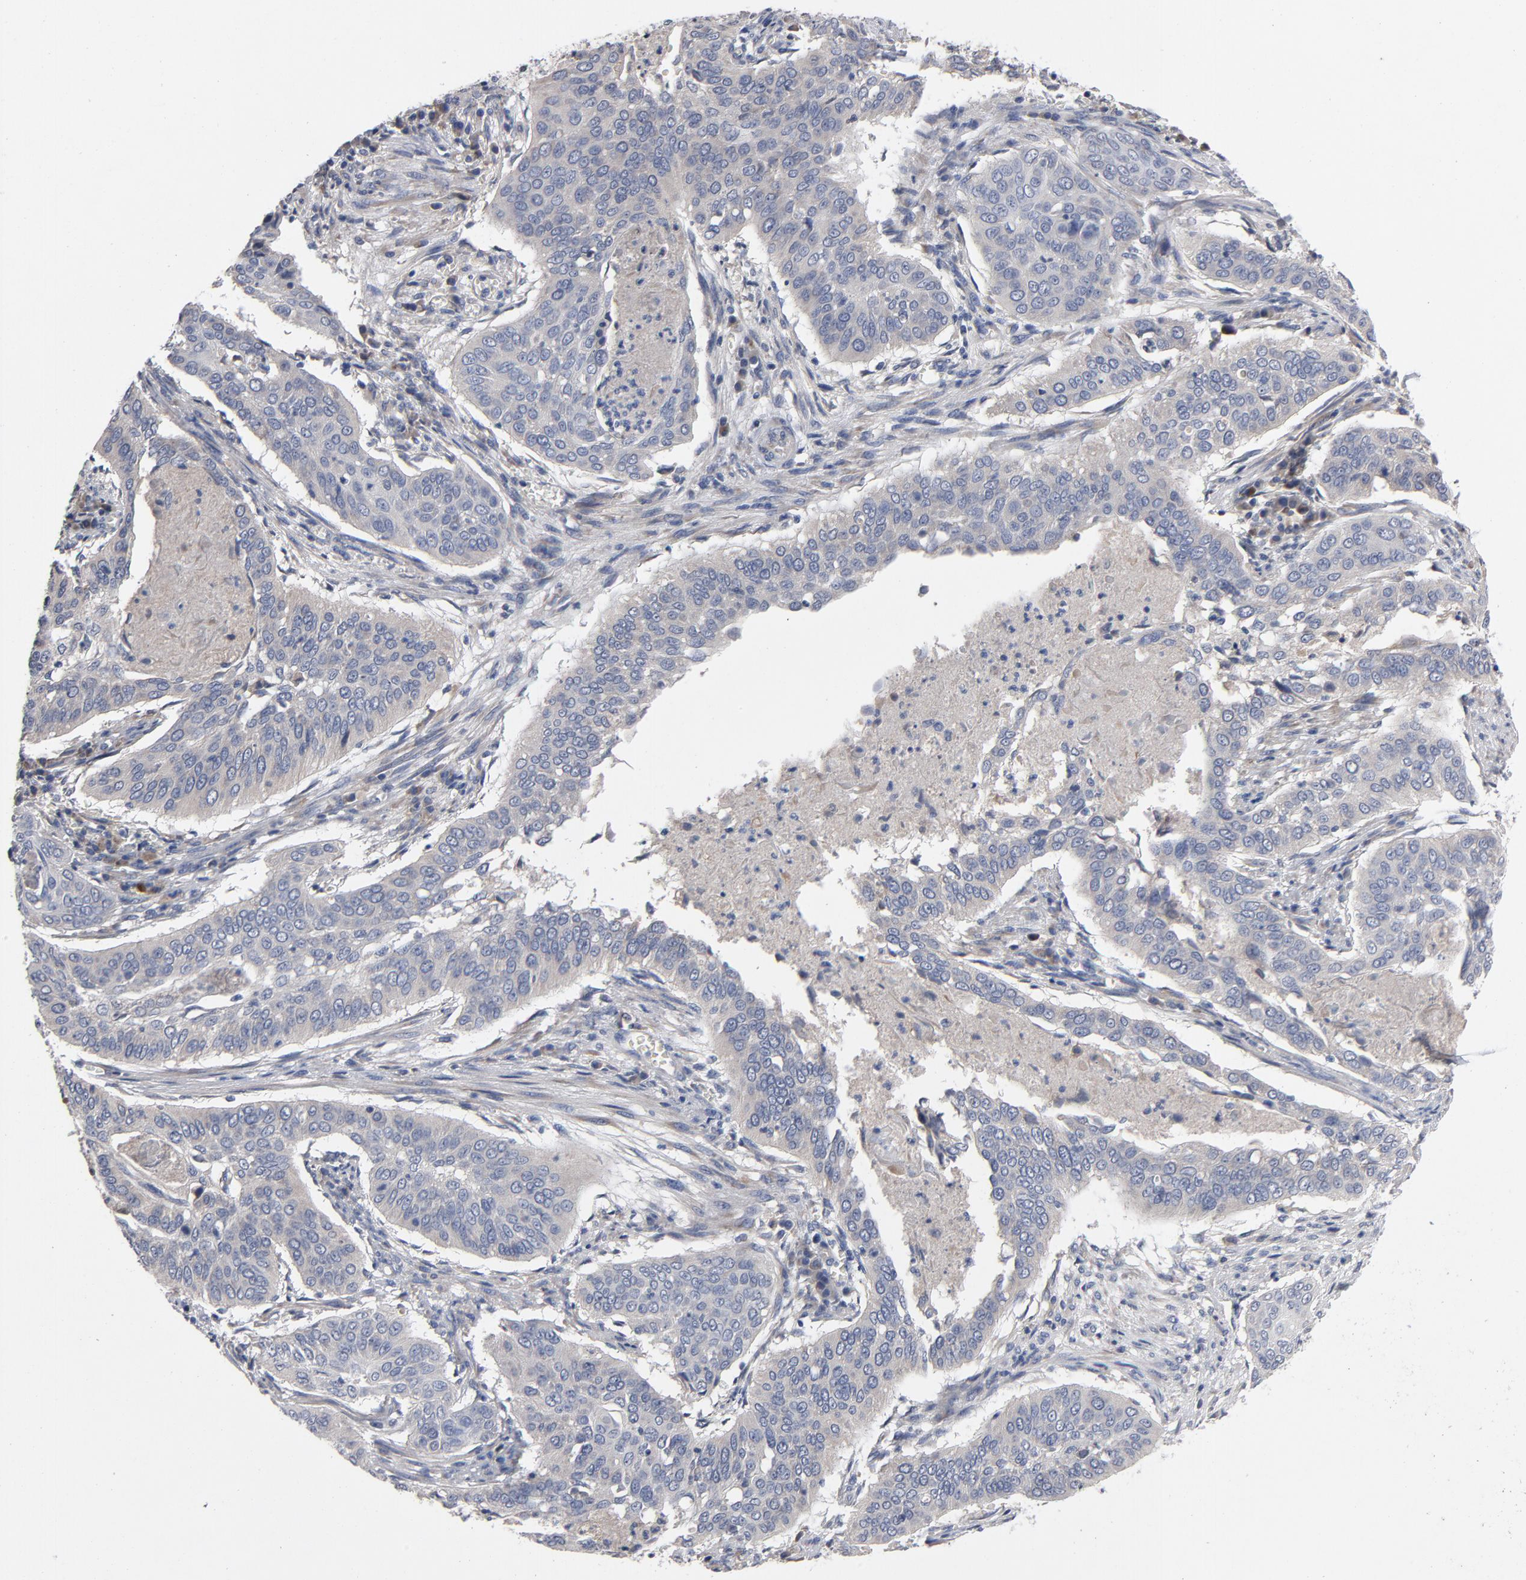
{"staining": {"intensity": "weak", "quantity": "25%-75%", "location": "cytoplasmic/membranous"}, "tissue": "cervical cancer", "cell_type": "Tumor cells", "image_type": "cancer", "snomed": [{"axis": "morphology", "description": "Squamous cell carcinoma, NOS"}, {"axis": "topography", "description": "Cervix"}], "caption": "This is an image of immunohistochemistry (IHC) staining of squamous cell carcinoma (cervical), which shows weak positivity in the cytoplasmic/membranous of tumor cells.", "gene": "CCDC134", "patient": {"sex": "female", "age": 39}}